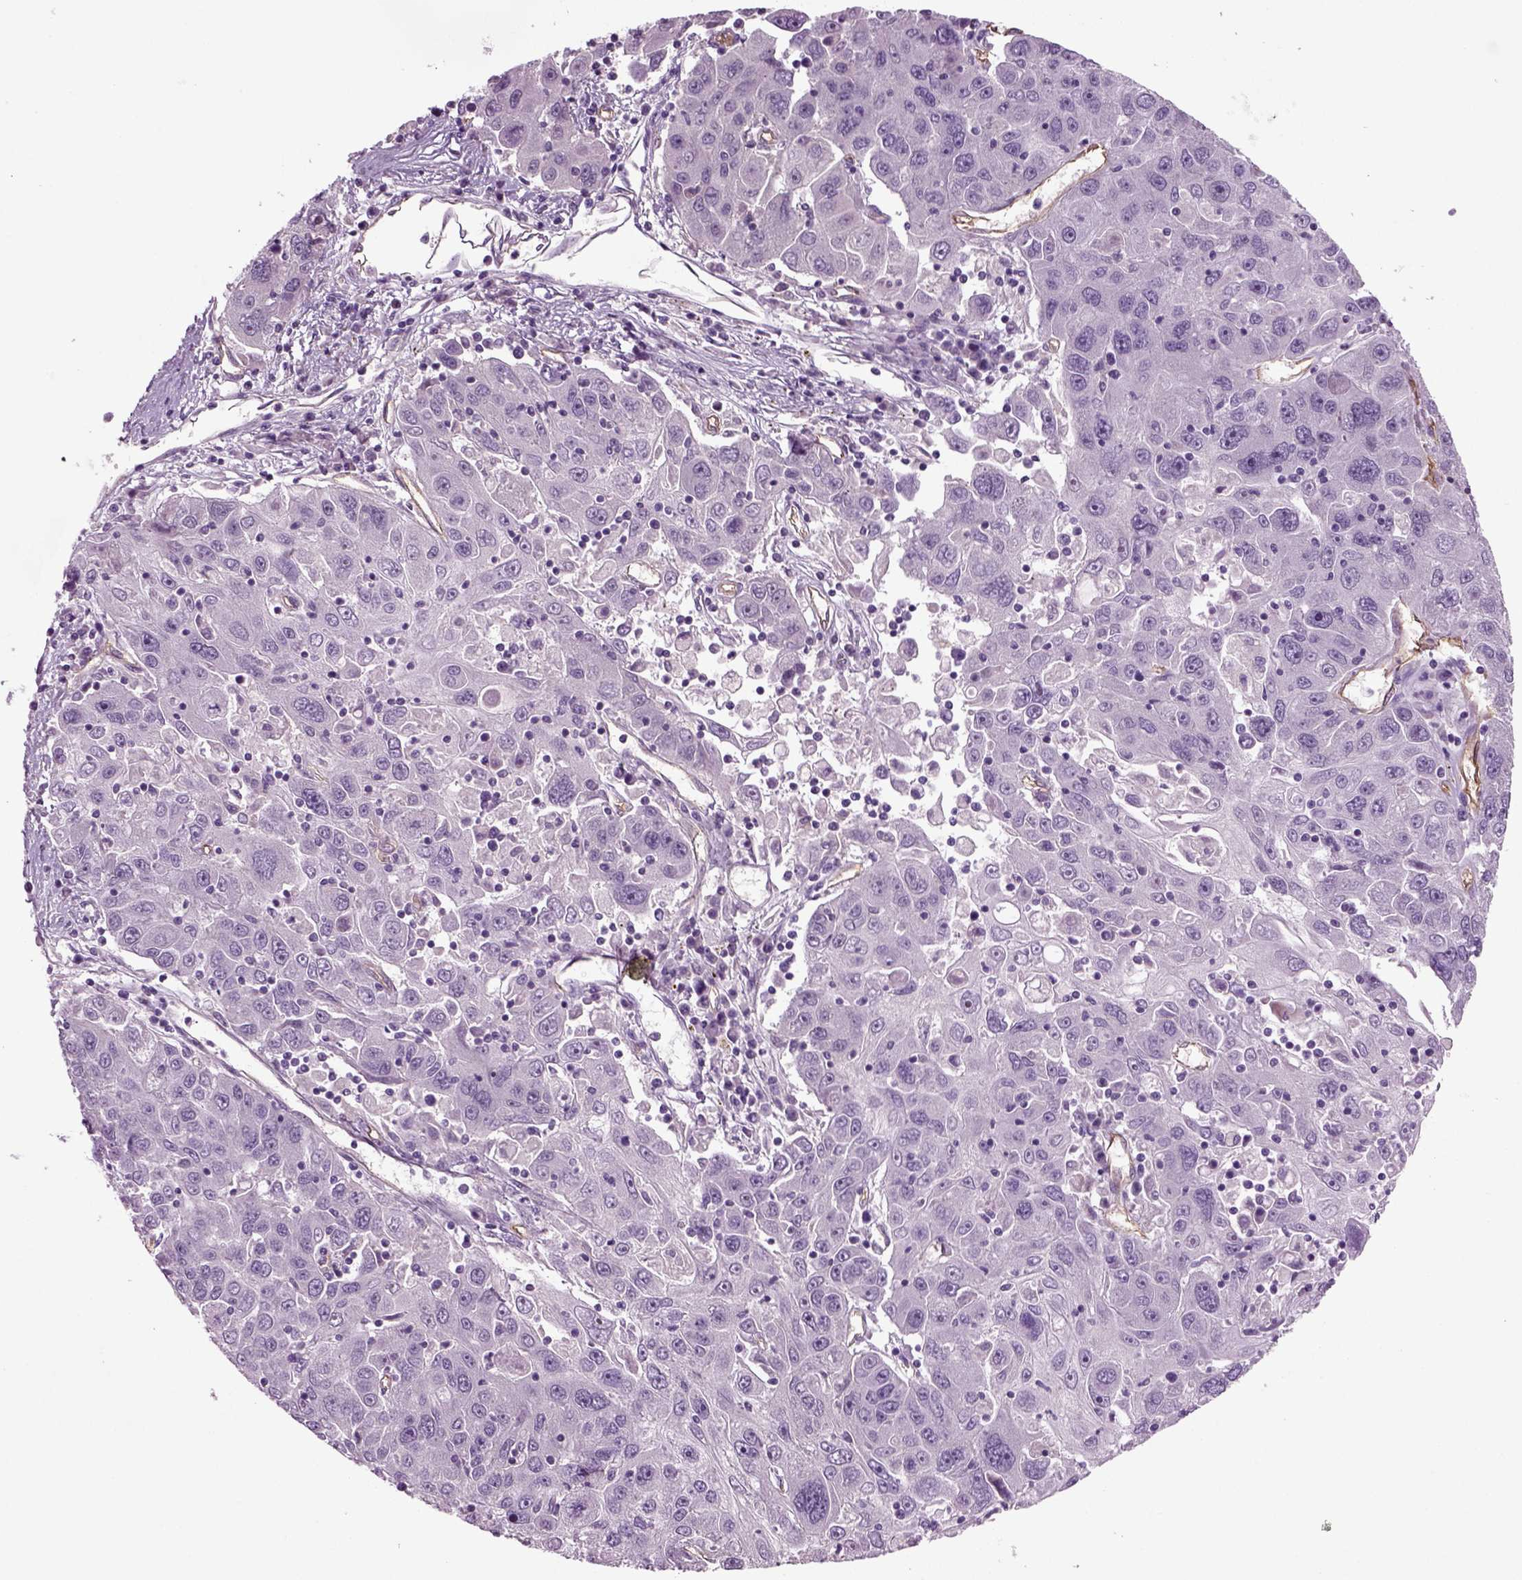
{"staining": {"intensity": "negative", "quantity": "none", "location": "none"}, "tissue": "stomach cancer", "cell_type": "Tumor cells", "image_type": "cancer", "snomed": [{"axis": "morphology", "description": "Adenocarcinoma, NOS"}, {"axis": "topography", "description": "Stomach"}], "caption": "There is no significant staining in tumor cells of adenocarcinoma (stomach).", "gene": "COL9A2", "patient": {"sex": "male", "age": 56}}